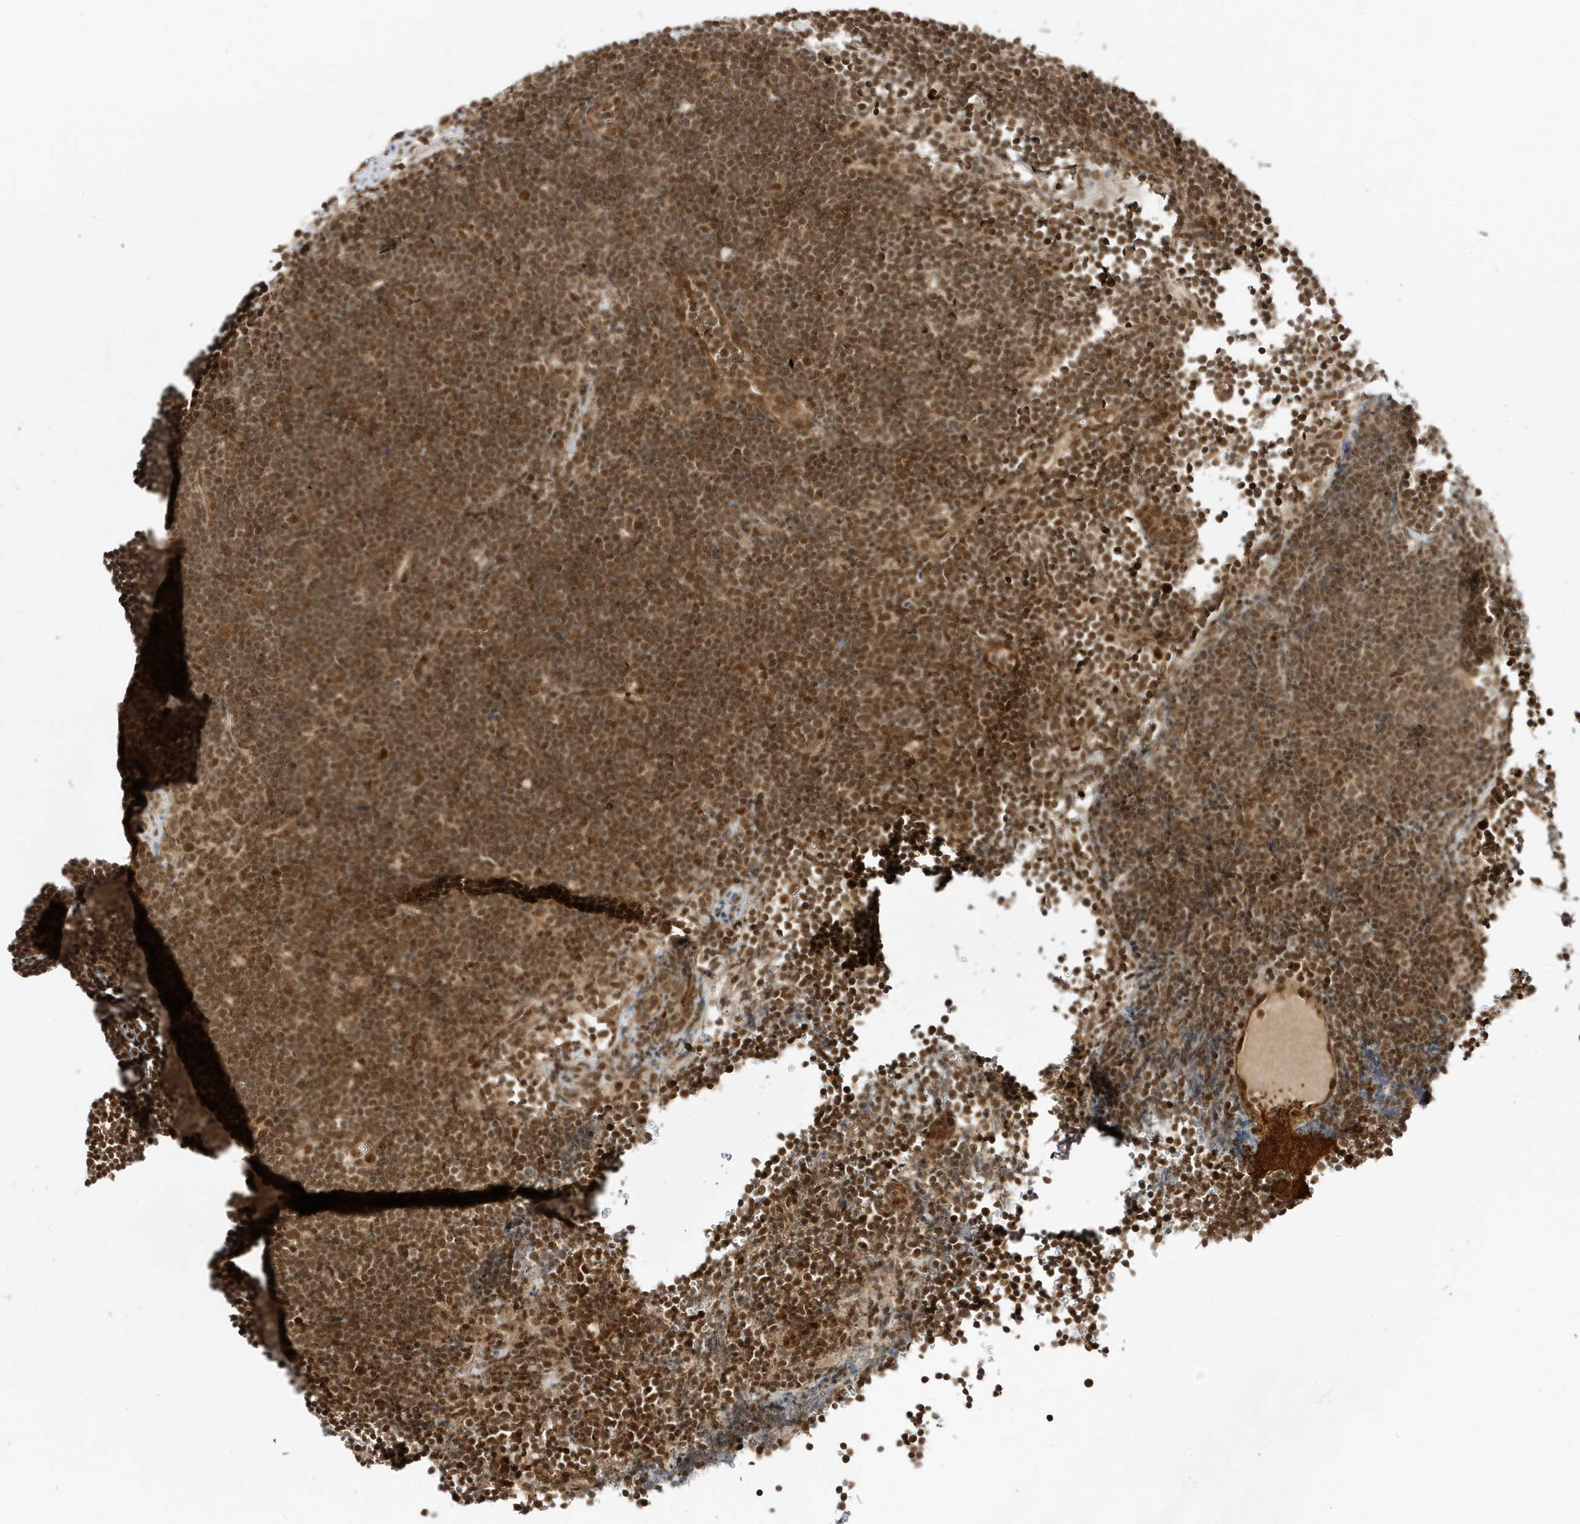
{"staining": {"intensity": "moderate", "quantity": ">75%", "location": "nuclear"}, "tissue": "lymphoma", "cell_type": "Tumor cells", "image_type": "cancer", "snomed": [{"axis": "morphology", "description": "Malignant lymphoma, non-Hodgkin's type, High grade"}, {"axis": "topography", "description": "Lymph node"}], "caption": "An image of human high-grade malignant lymphoma, non-Hodgkin's type stained for a protein demonstrates moderate nuclear brown staining in tumor cells.", "gene": "MAST3", "patient": {"sex": "male", "age": 13}}